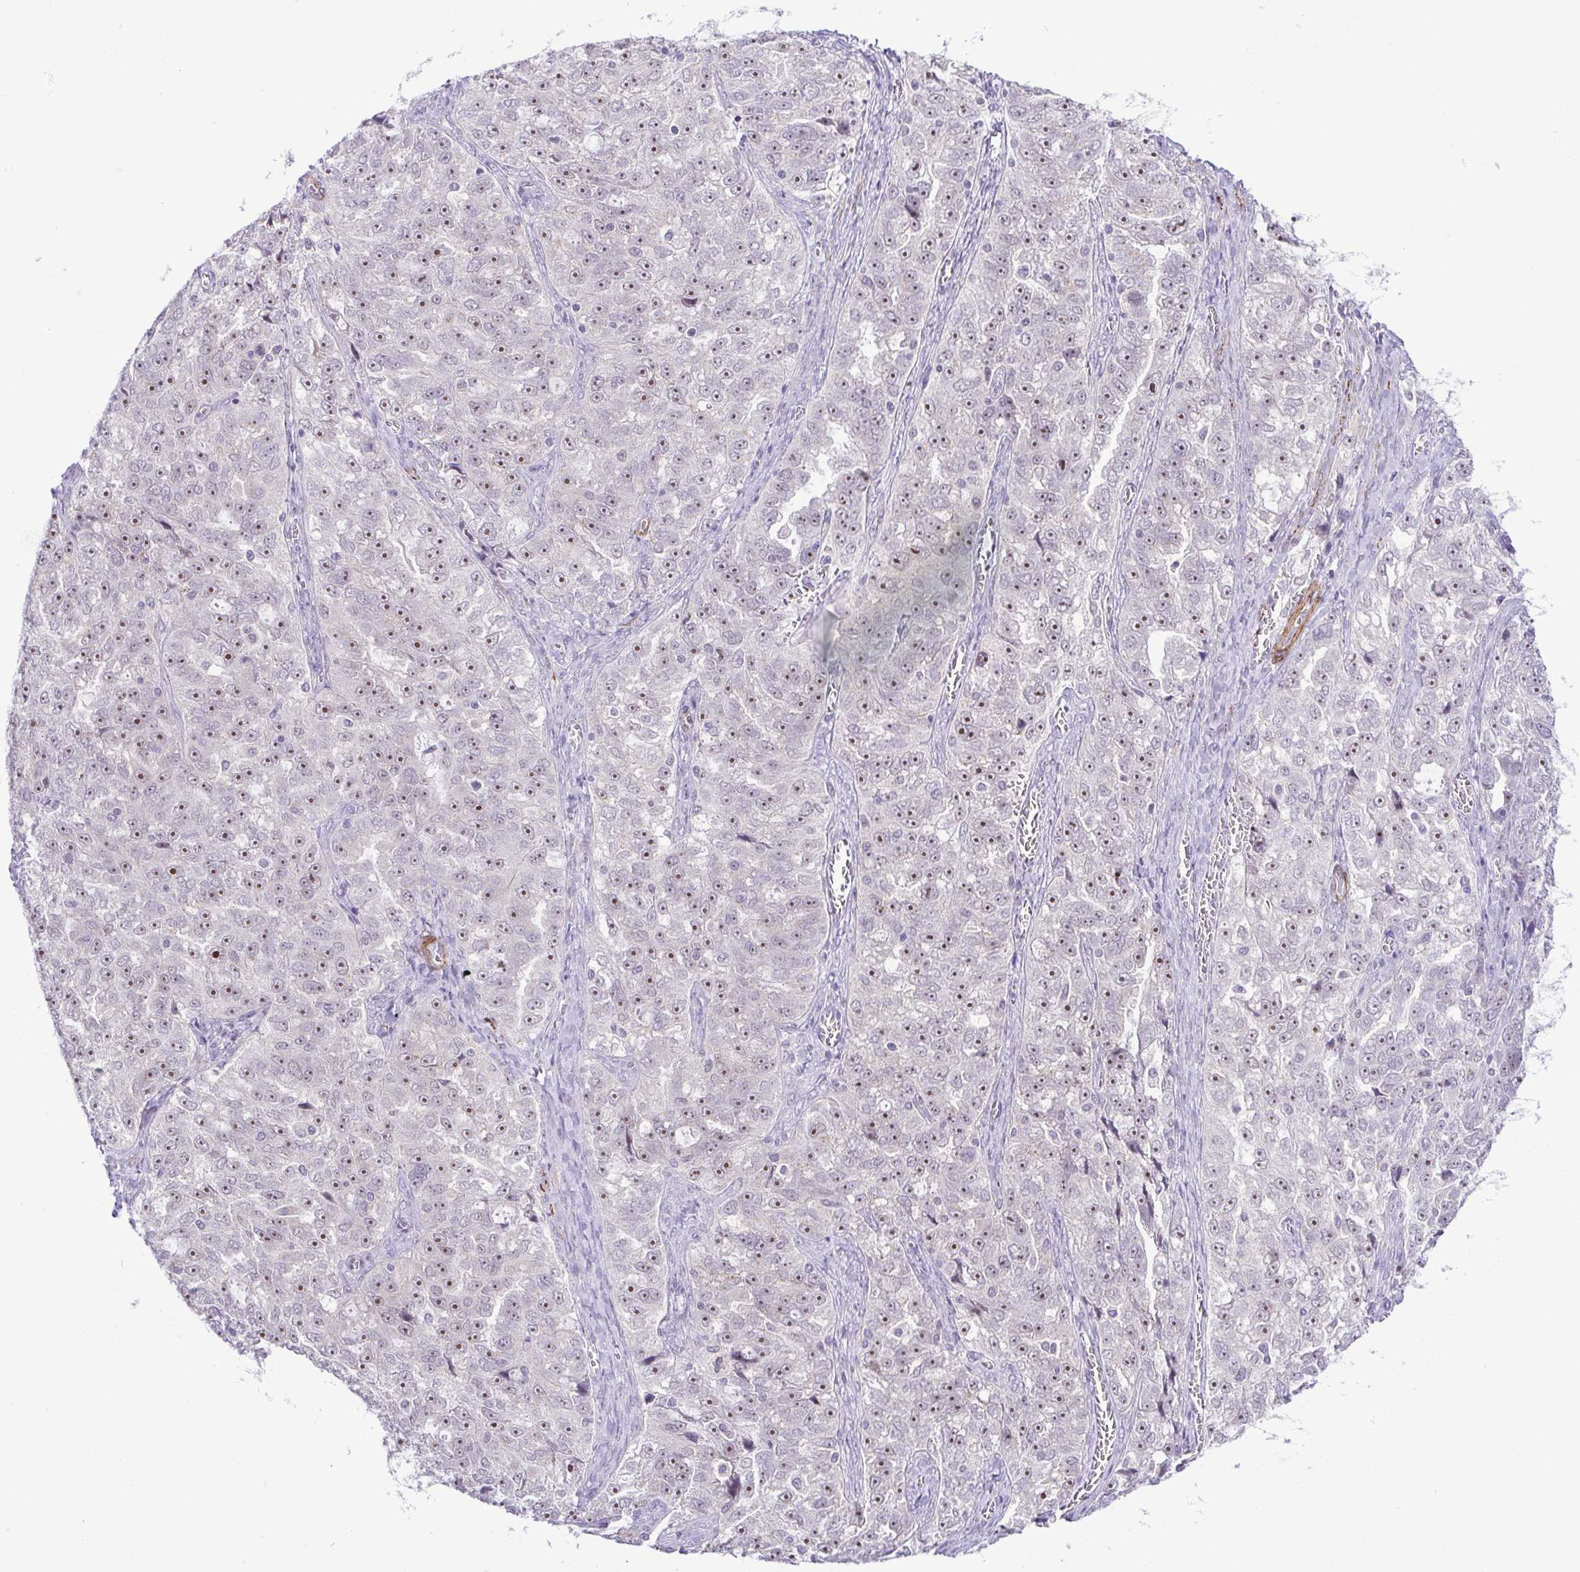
{"staining": {"intensity": "moderate", "quantity": ">75%", "location": "nuclear"}, "tissue": "ovarian cancer", "cell_type": "Tumor cells", "image_type": "cancer", "snomed": [{"axis": "morphology", "description": "Cystadenocarcinoma, serous, NOS"}, {"axis": "topography", "description": "Ovary"}], "caption": "Tumor cells demonstrate medium levels of moderate nuclear expression in approximately >75% of cells in human ovarian cancer.", "gene": "RSL24D1", "patient": {"sex": "female", "age": 51}}